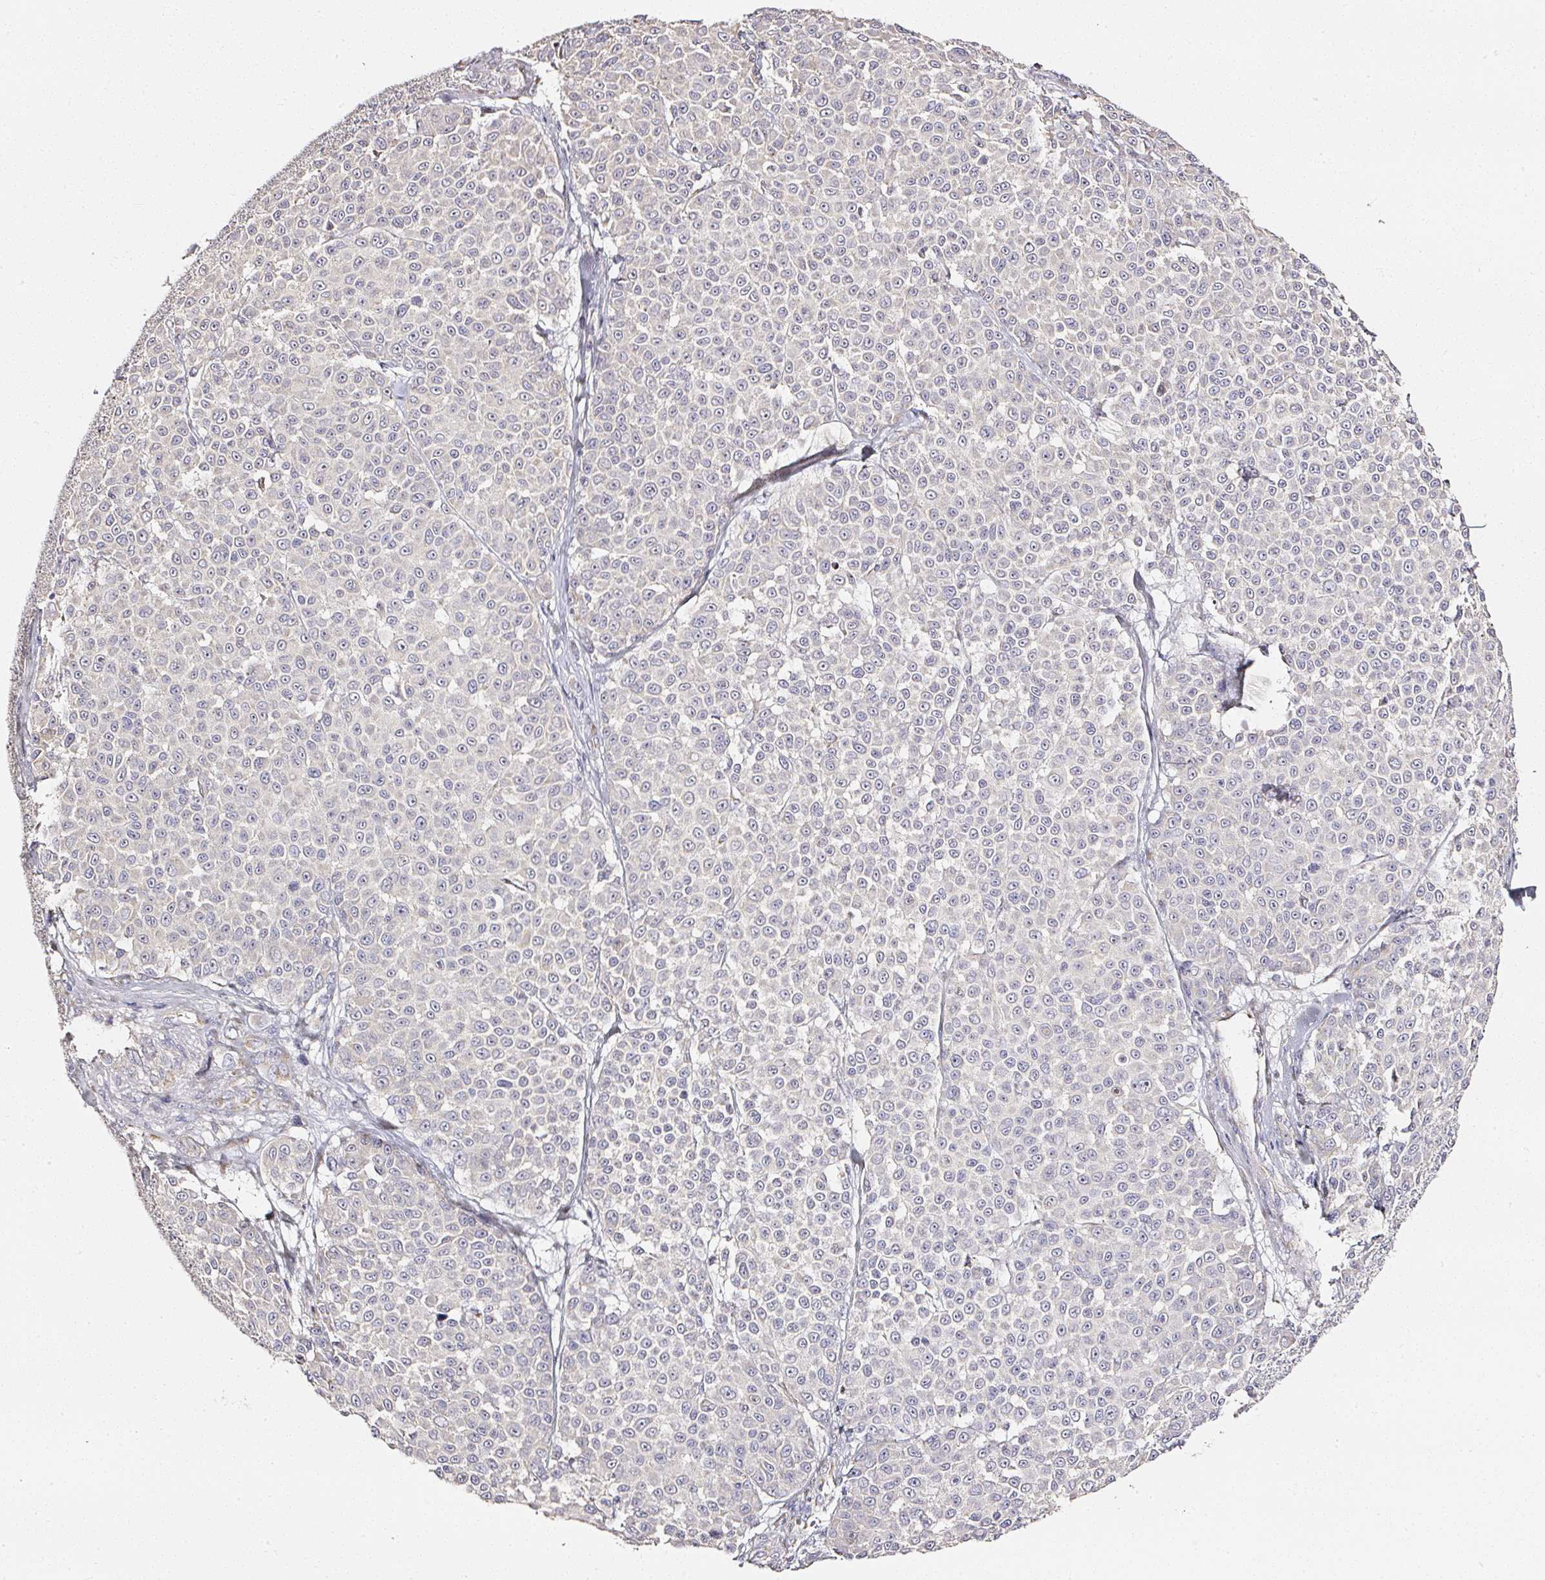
{"staining": {"intensity": "negative", "quantity": "none", "location": "none"}, "tissue": "melanoma", "cell_type": "Tumor cells", "image_type": "cancer", "snomed": [{"axis": "morphology", "description": "Malignant melanoma, NOS"}, {"axis": "topography", "description": "Skin"}], "caption": "Histopathology image shows no significant protein staining in tumor cells of malignant melanoma.", "gene": "NTRK1", "patient": {"sex": "male", "age": 46}}